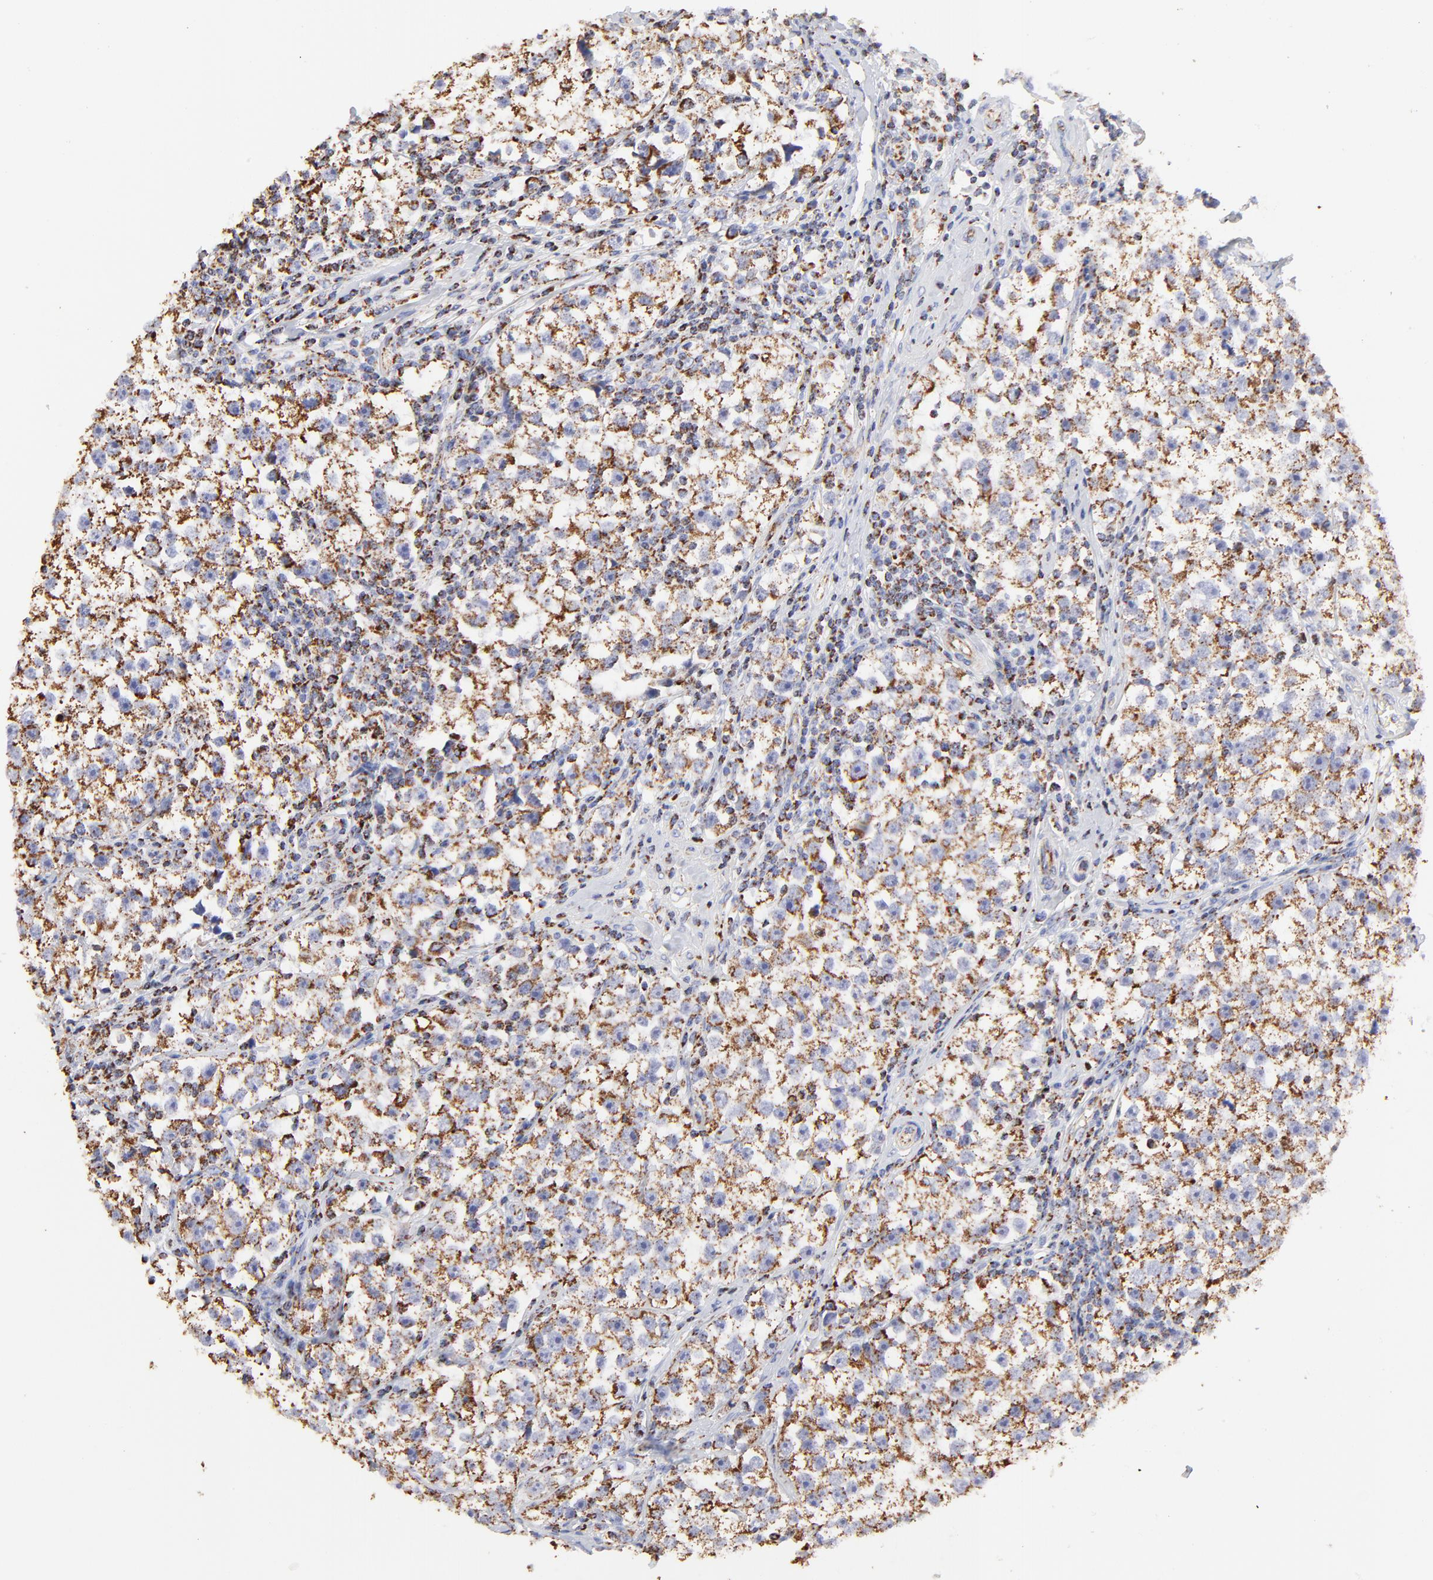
{"staining": {"intensity": "moderate", "quantity": ">75%", "location": "cytoplasmic/membranous"}, "tissue": "testis cancer", "cell_type": "Tumor cells", "image_type": "cancer", "snomed": [{"axis": "morphology", "description": "Seminoma, NOS"}, {"axis": "topography", "description": "Testis"}], "caption": "High-magnification brightfield microscopy of seminoma (testis) stained with DAB (3,3'-diaminobenzidine) (brown) and counterstained with hematoxylin (blue). tumor cells exhibit moderate cytoplasmic/membranous staining is appreciated in about>75% of cells. (DAB IHC with brightfield microscopy, high magnification).", "gene": "COX4I1", "patient": {"sex": "male", "age": 32}}